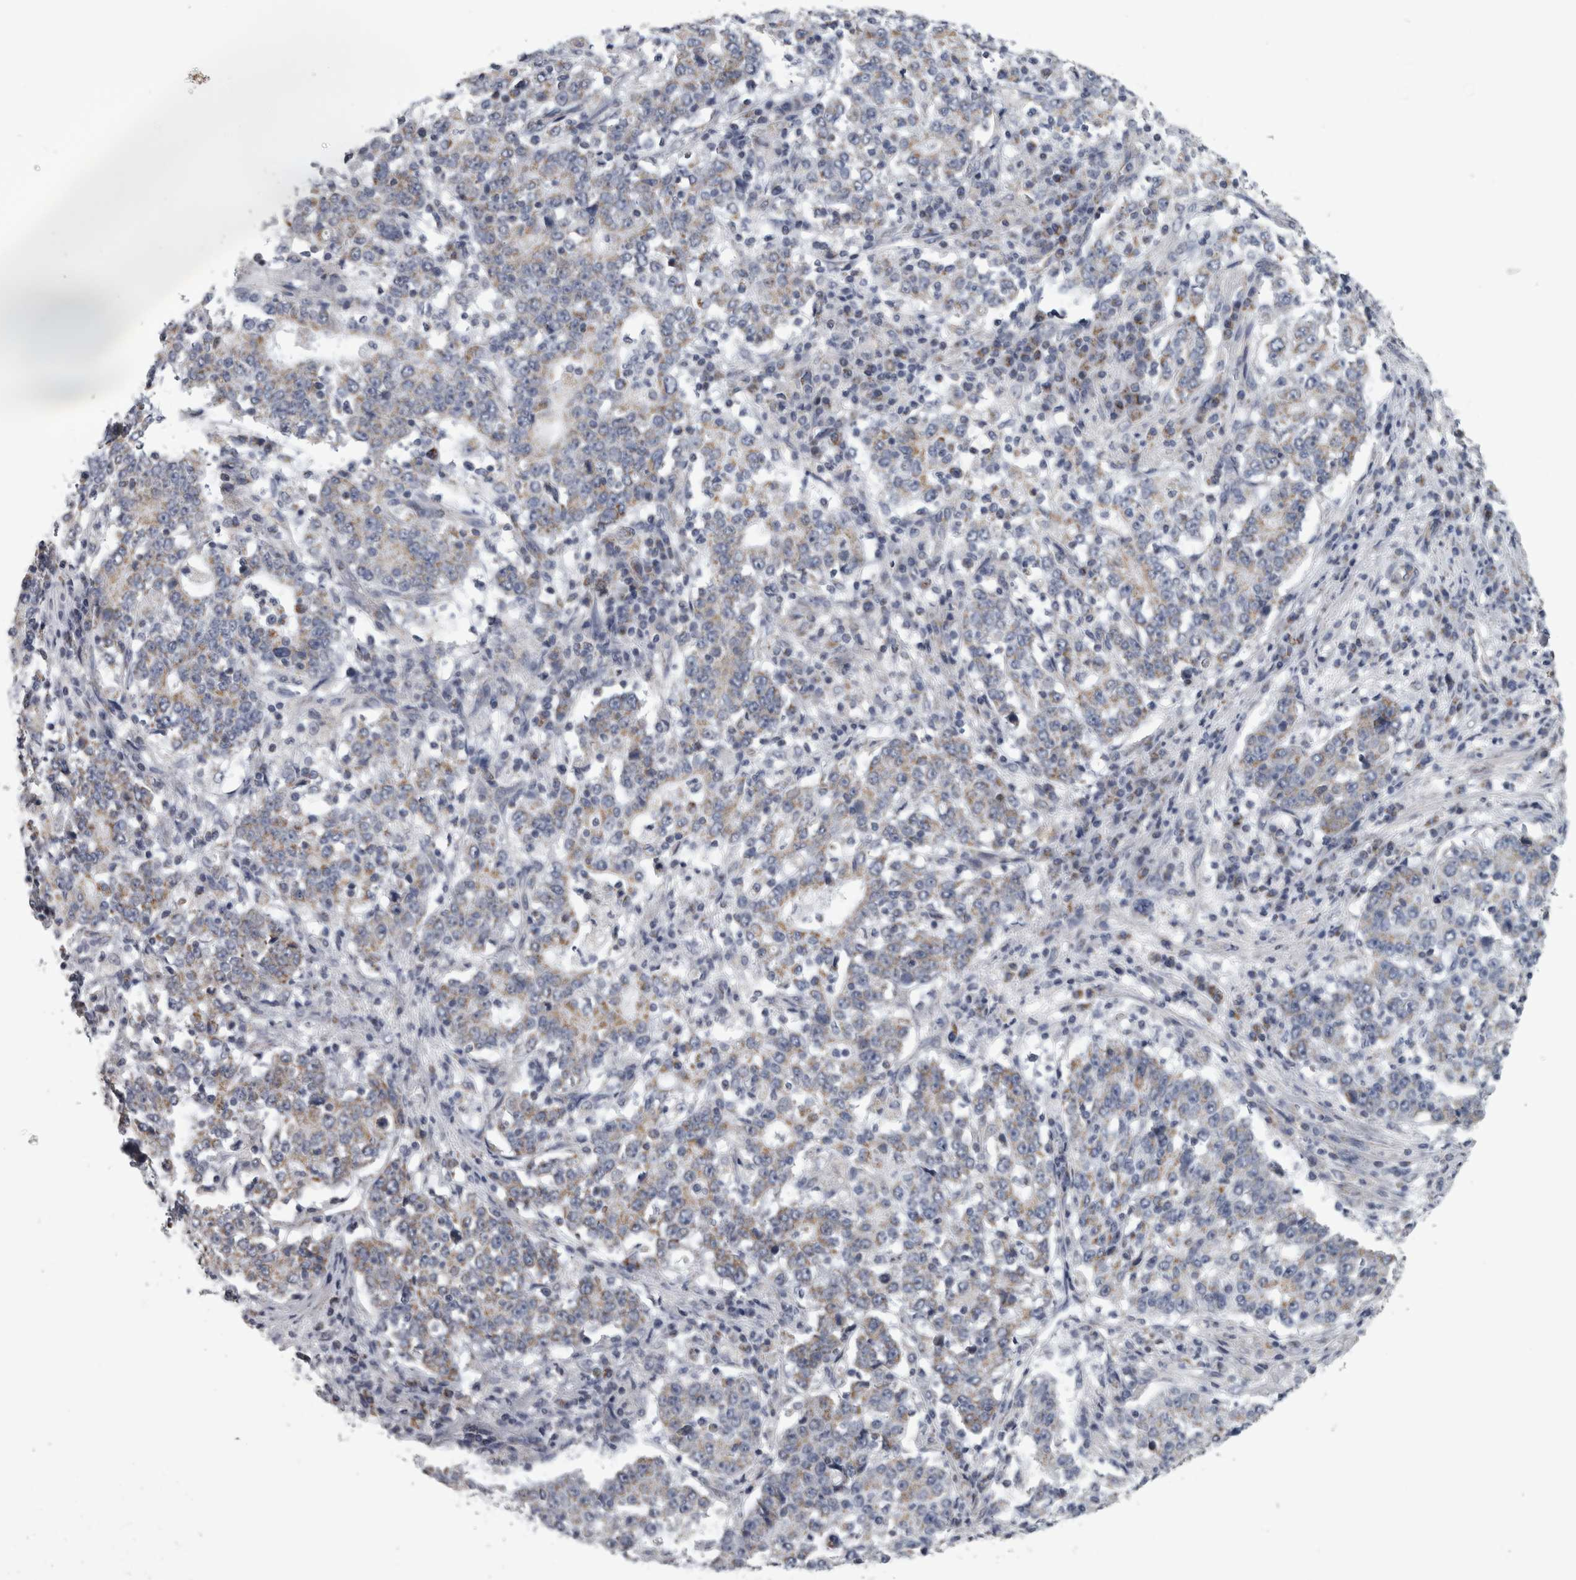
{"staining": {"intensity": "weak", "quantity": "25%-75%", "location": "cytoplasmic/membranous"}, "tissue": "stomach cancer", "cell_type": "Tumor cells", "image_type": "cancer", "snomed": [{"axis": "morphology", "description": "Adenocarcinoma, NOS"}, {"axis": "topography", "description": "Stomach"}], "caption": "The immunohistochemical stain highlights weak cytoplasmic/membranous positivity in tumor cells of stomach adenocarcinoma tissue. The protein of interest is shown in brown color, while the nuclei are stained blue.", "gene": "DBT", "patient": {"sex": "male", "age": 59}}